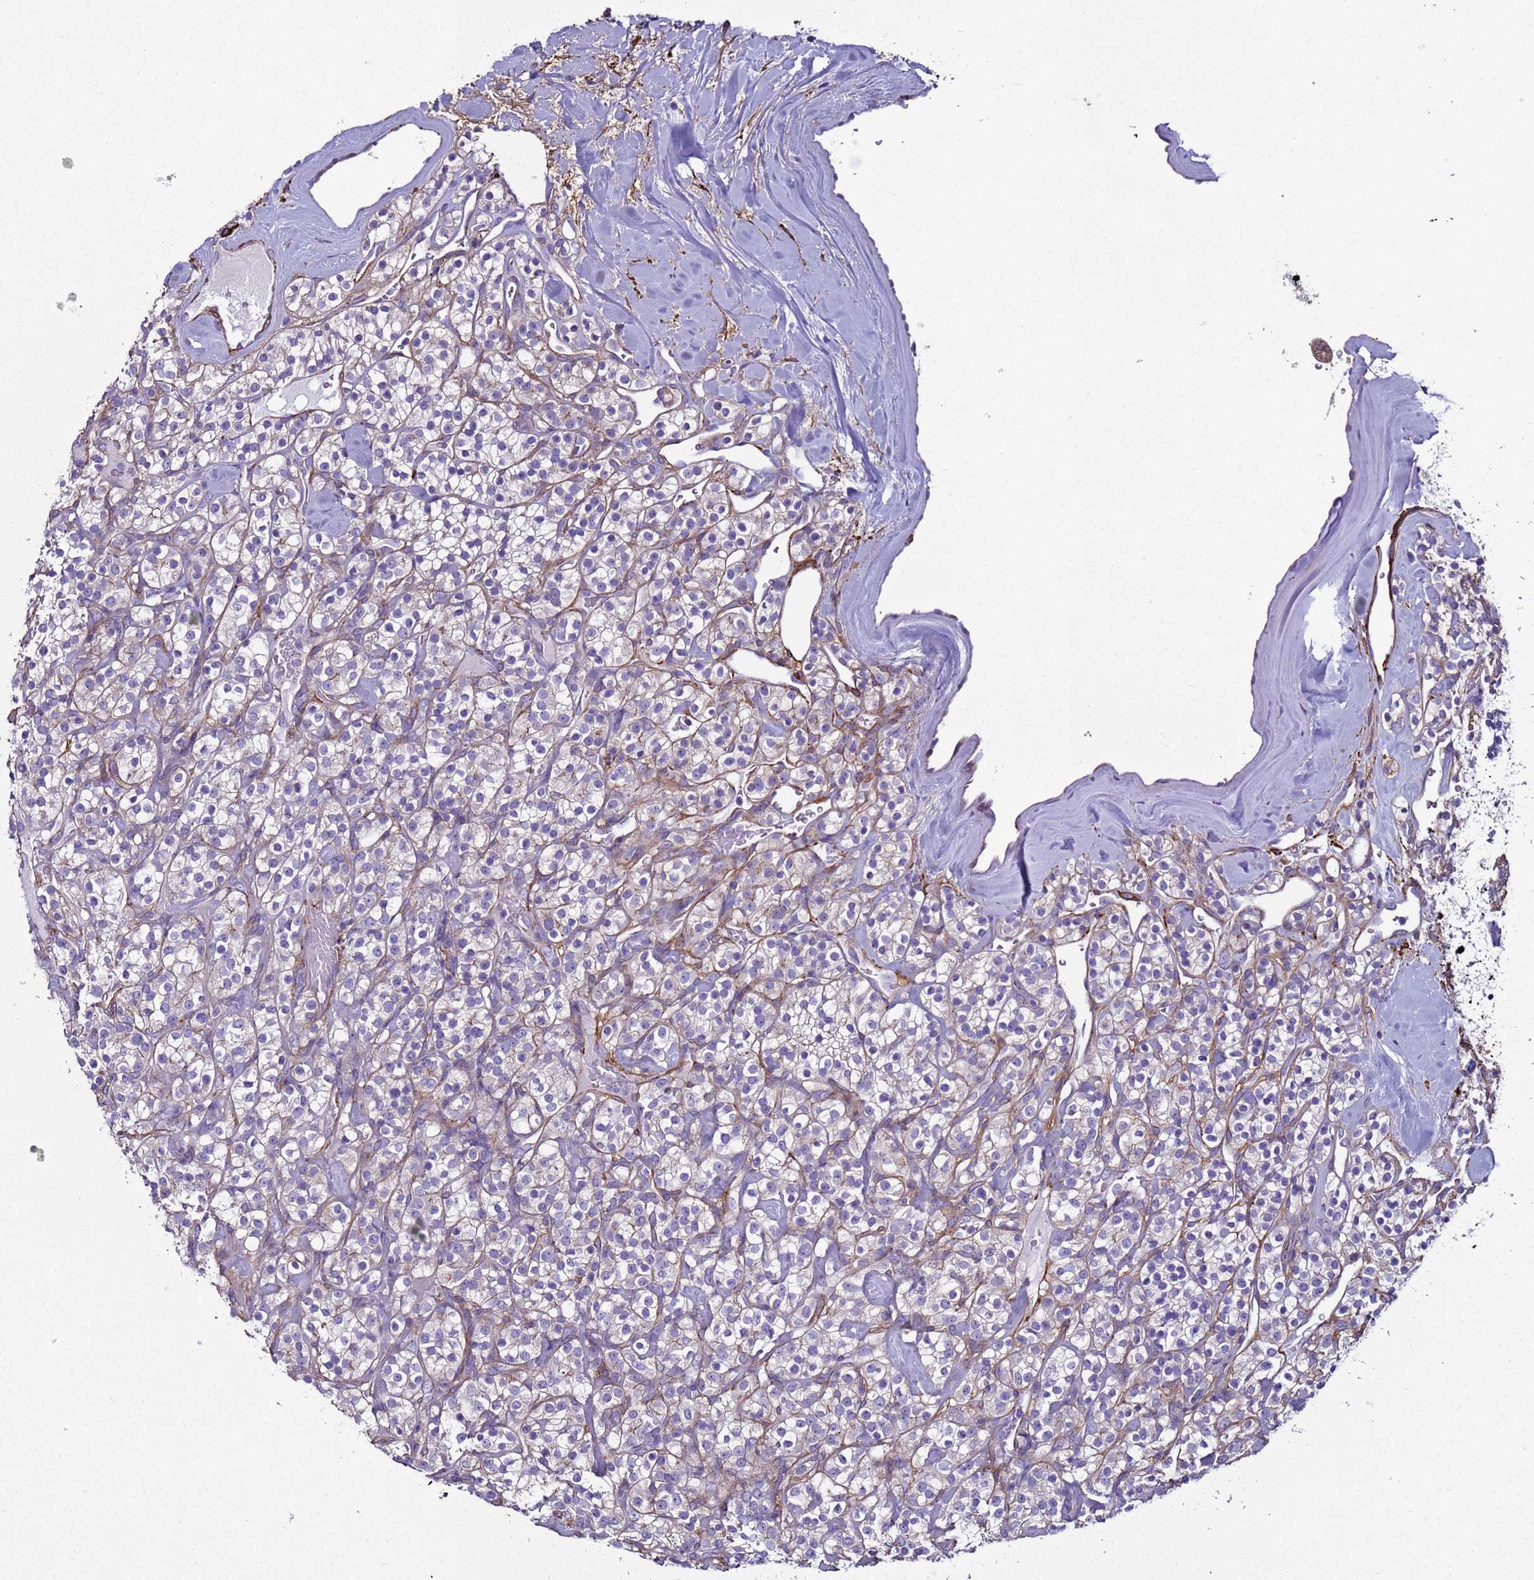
{"staining": {"intensity": "weak", "quantity": "<25%", "location": "cytoplasmic/membranous"}, "tissue": "renal cancer", "cell_type": "Tumor cells", "image_type": "cancer", "snomed": [{"axis": "morphology", "description": "Adenocarcinoma, NOS"}, {"axis": "topography", "description": "Kidney"}], "caption": "Immunohistochemistry (IHC) of renal cancer (adenocarcinoma) demonstrates no expression in tumor cells. Brightfield microscopy of immunohistochemistry (IHC) stained with DAB (3,3'-diaminobenzidine) (brown) and hematoxylin (blue), captured at high magnification.", "gene": "RABL2B", "patient": {"sex": "male", "age": 77}}